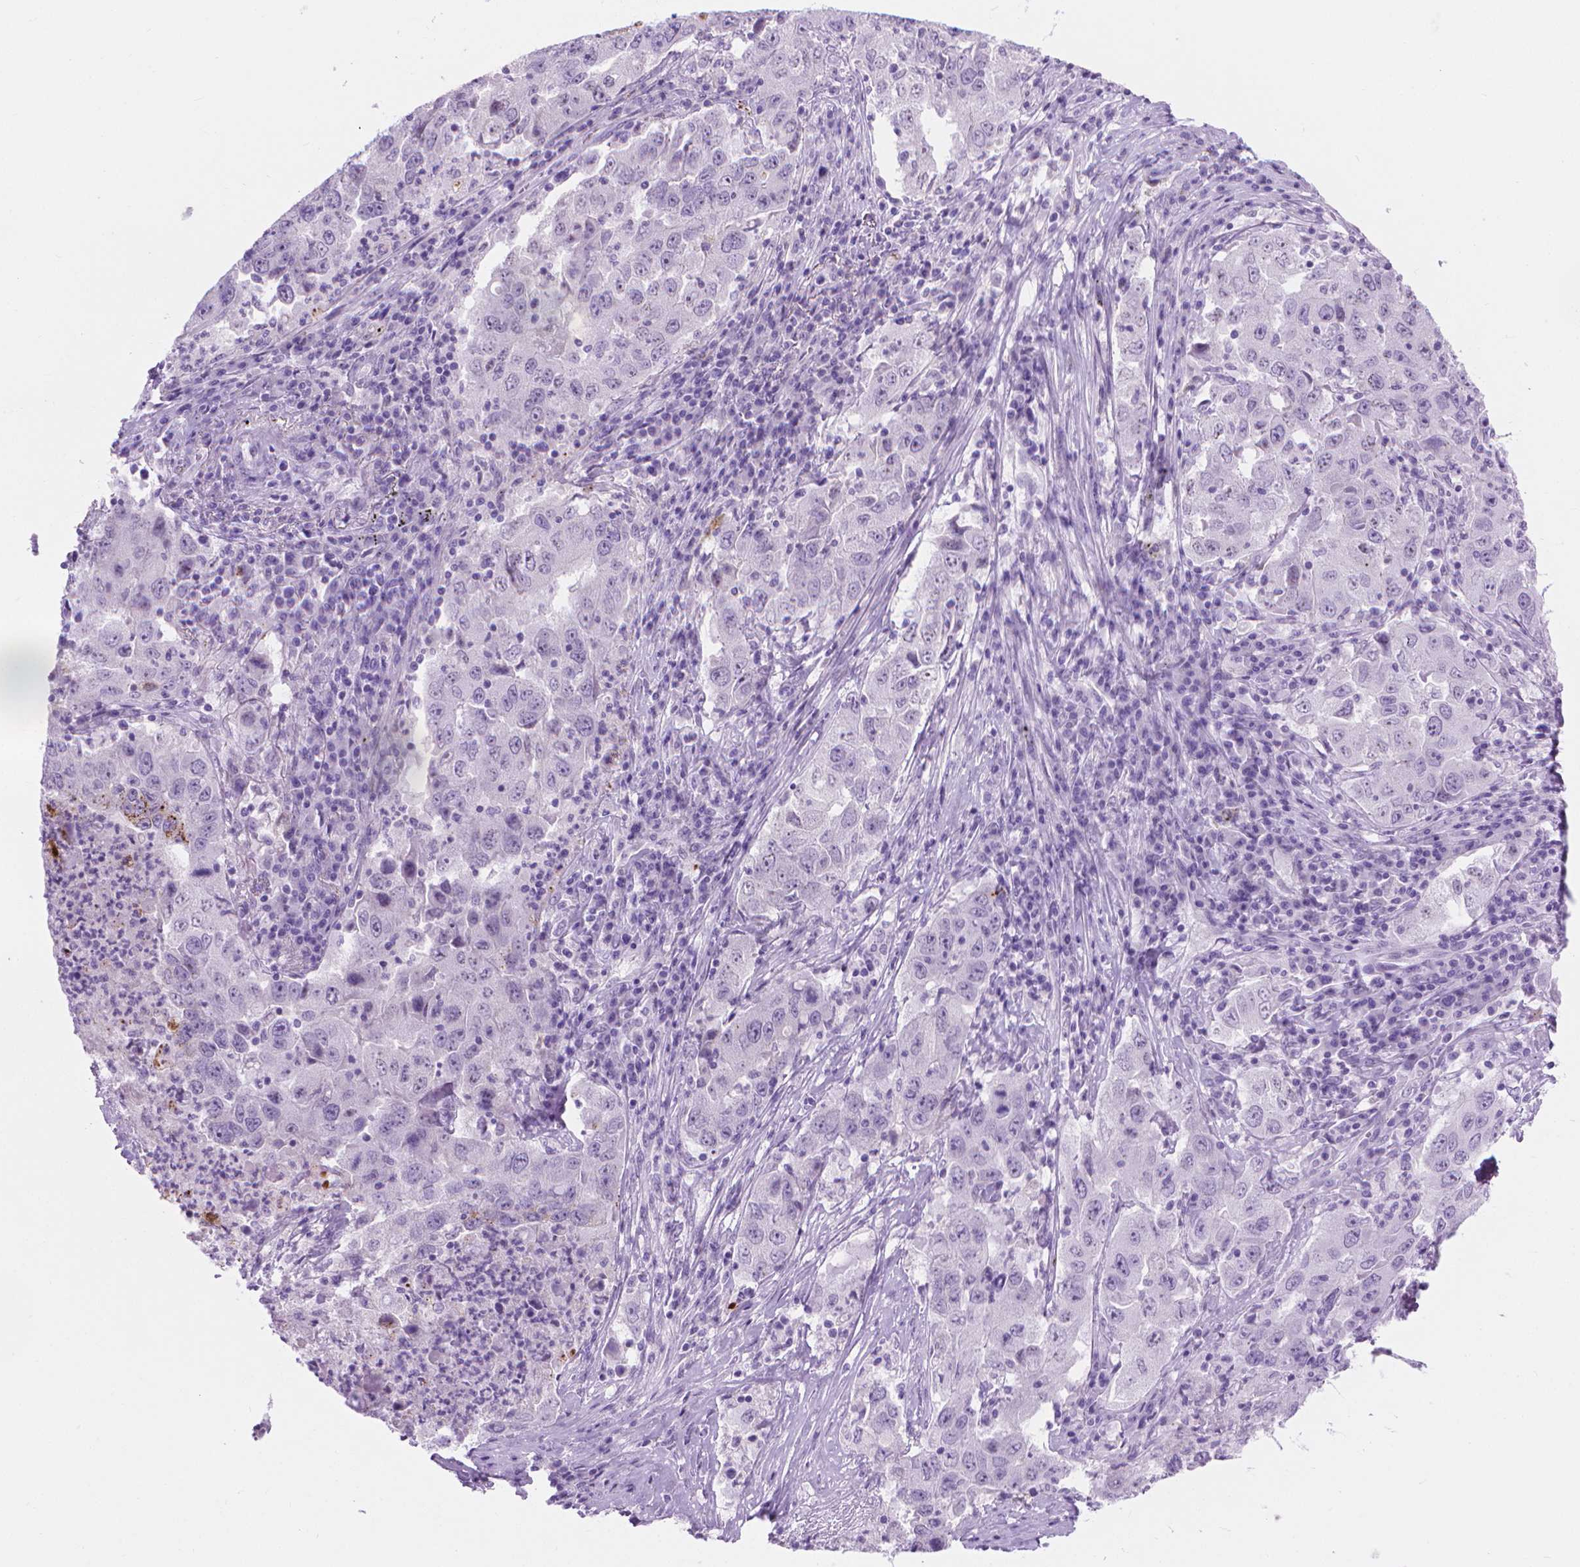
{"staining": {"intensity": "negative", "quantity": "none", "location": "none"}, "tissue": "lung cancer", "cell_type": "Tumor cells", "image_type": "cancer", "snomed": [{"axis": "morphology", "description": "Adenocarcinoma, NOS"}, {"axis": "topography", "description": "Lung"}], "caption": "DAB immunohistochemical staining of lung cancer (adenocarcinoma) exhibits no significant positivity in tumor cells.", "gene": "CFAP52", "patient": {"sex": "male", "age": 73}}